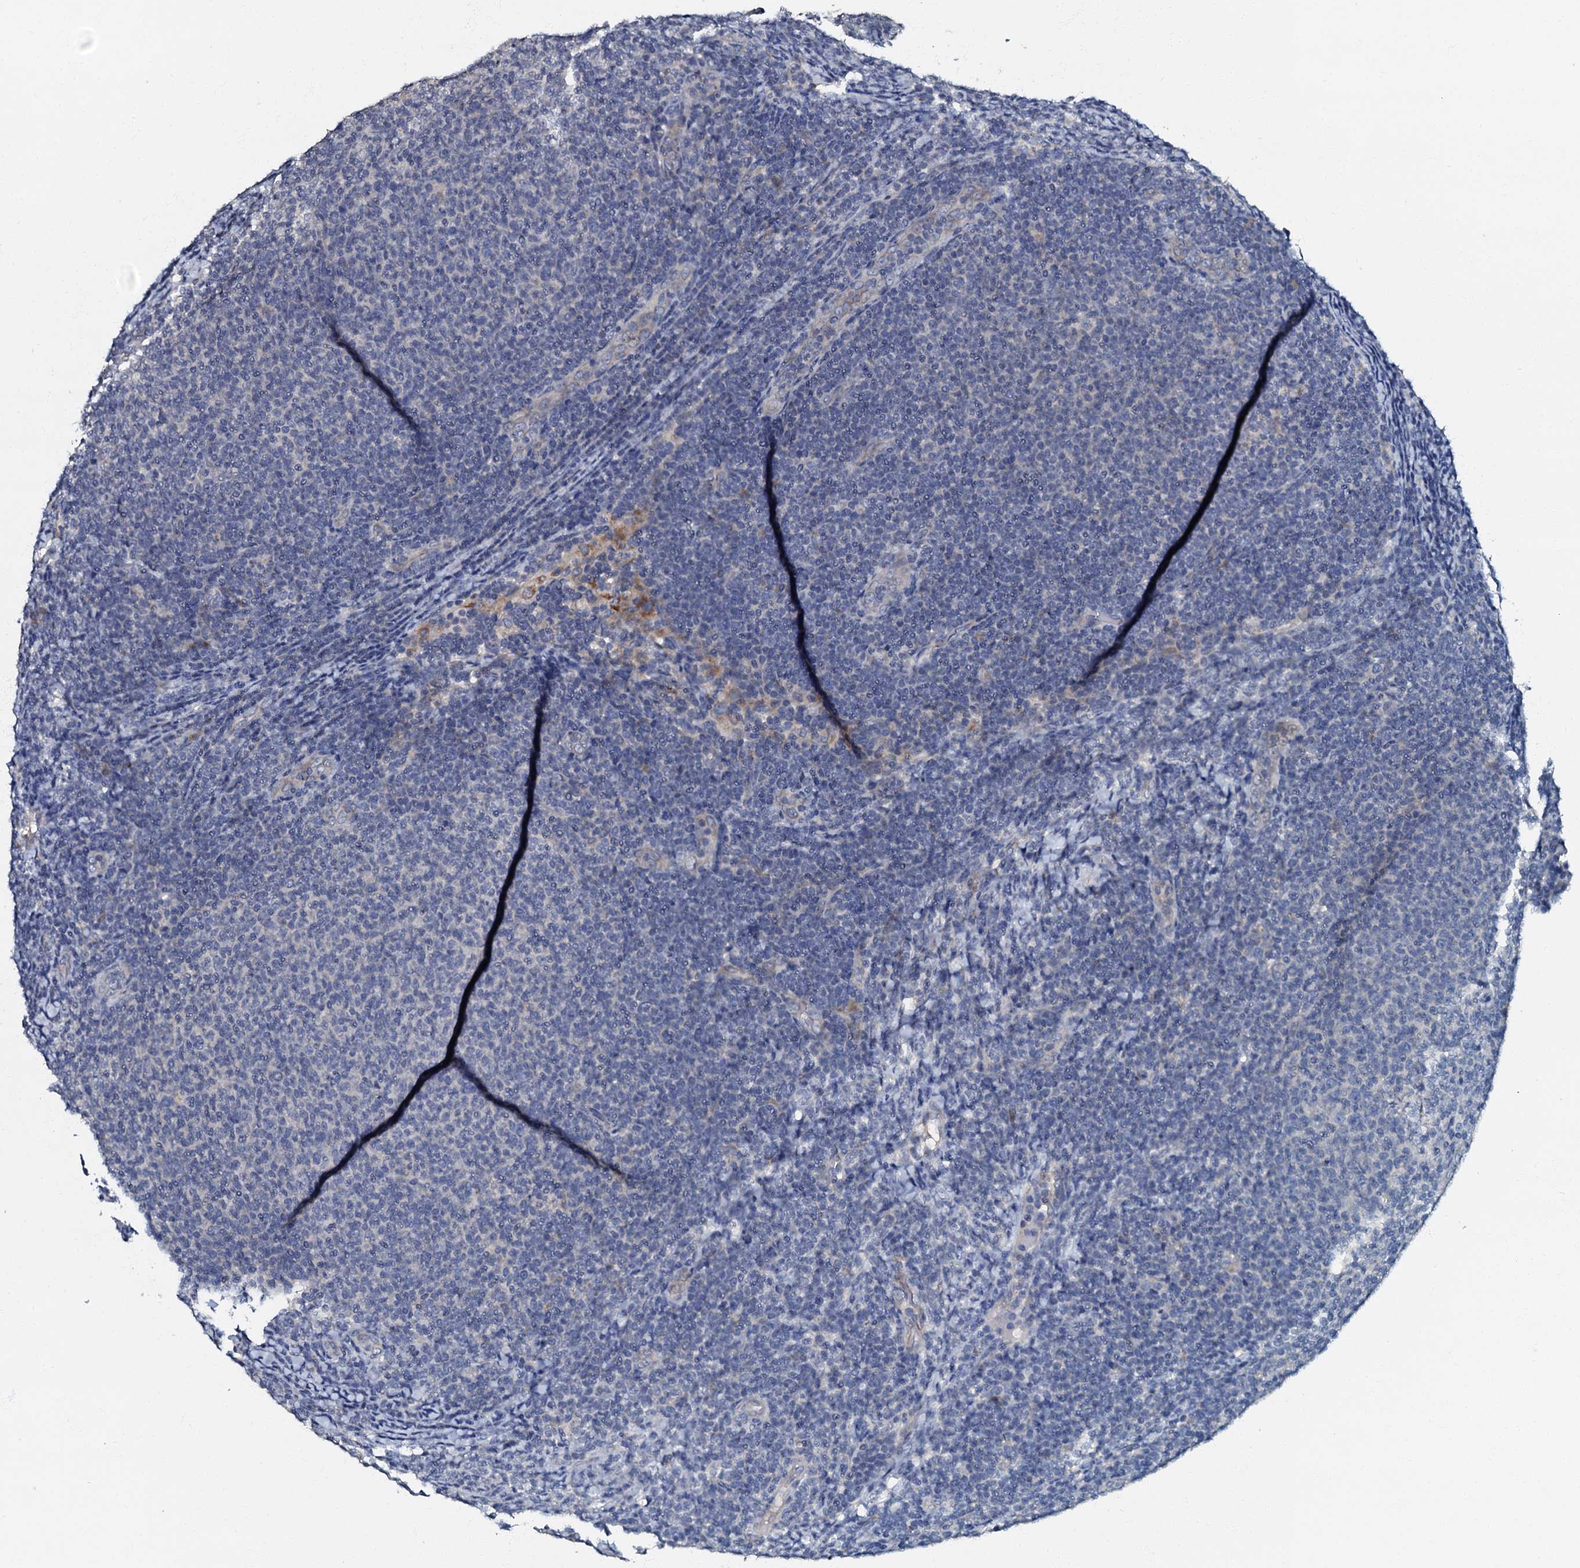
{"staining": {"intensity": "negative", "quantity": "none", "location": "none"}, "tissue": "lymphoma", "cell_type": "Tumor cells", "image_type": "cancer", "snomed": [{"axis": "morphology", "description": "Malignant lymphoma, non-Hodgkin's type, Low grade"}, {"axis": "topography", "description": "Lymph node"}], "caption": "The image demonstrates no staining of tumor cells in lymphoma. (DAB (3,3'-diaminobenzidine) immunohistochemistry (IHC) with hematoxylin counter stain).", "gene": "OLAH", "patient": {"sex": "male", "age": 66}}